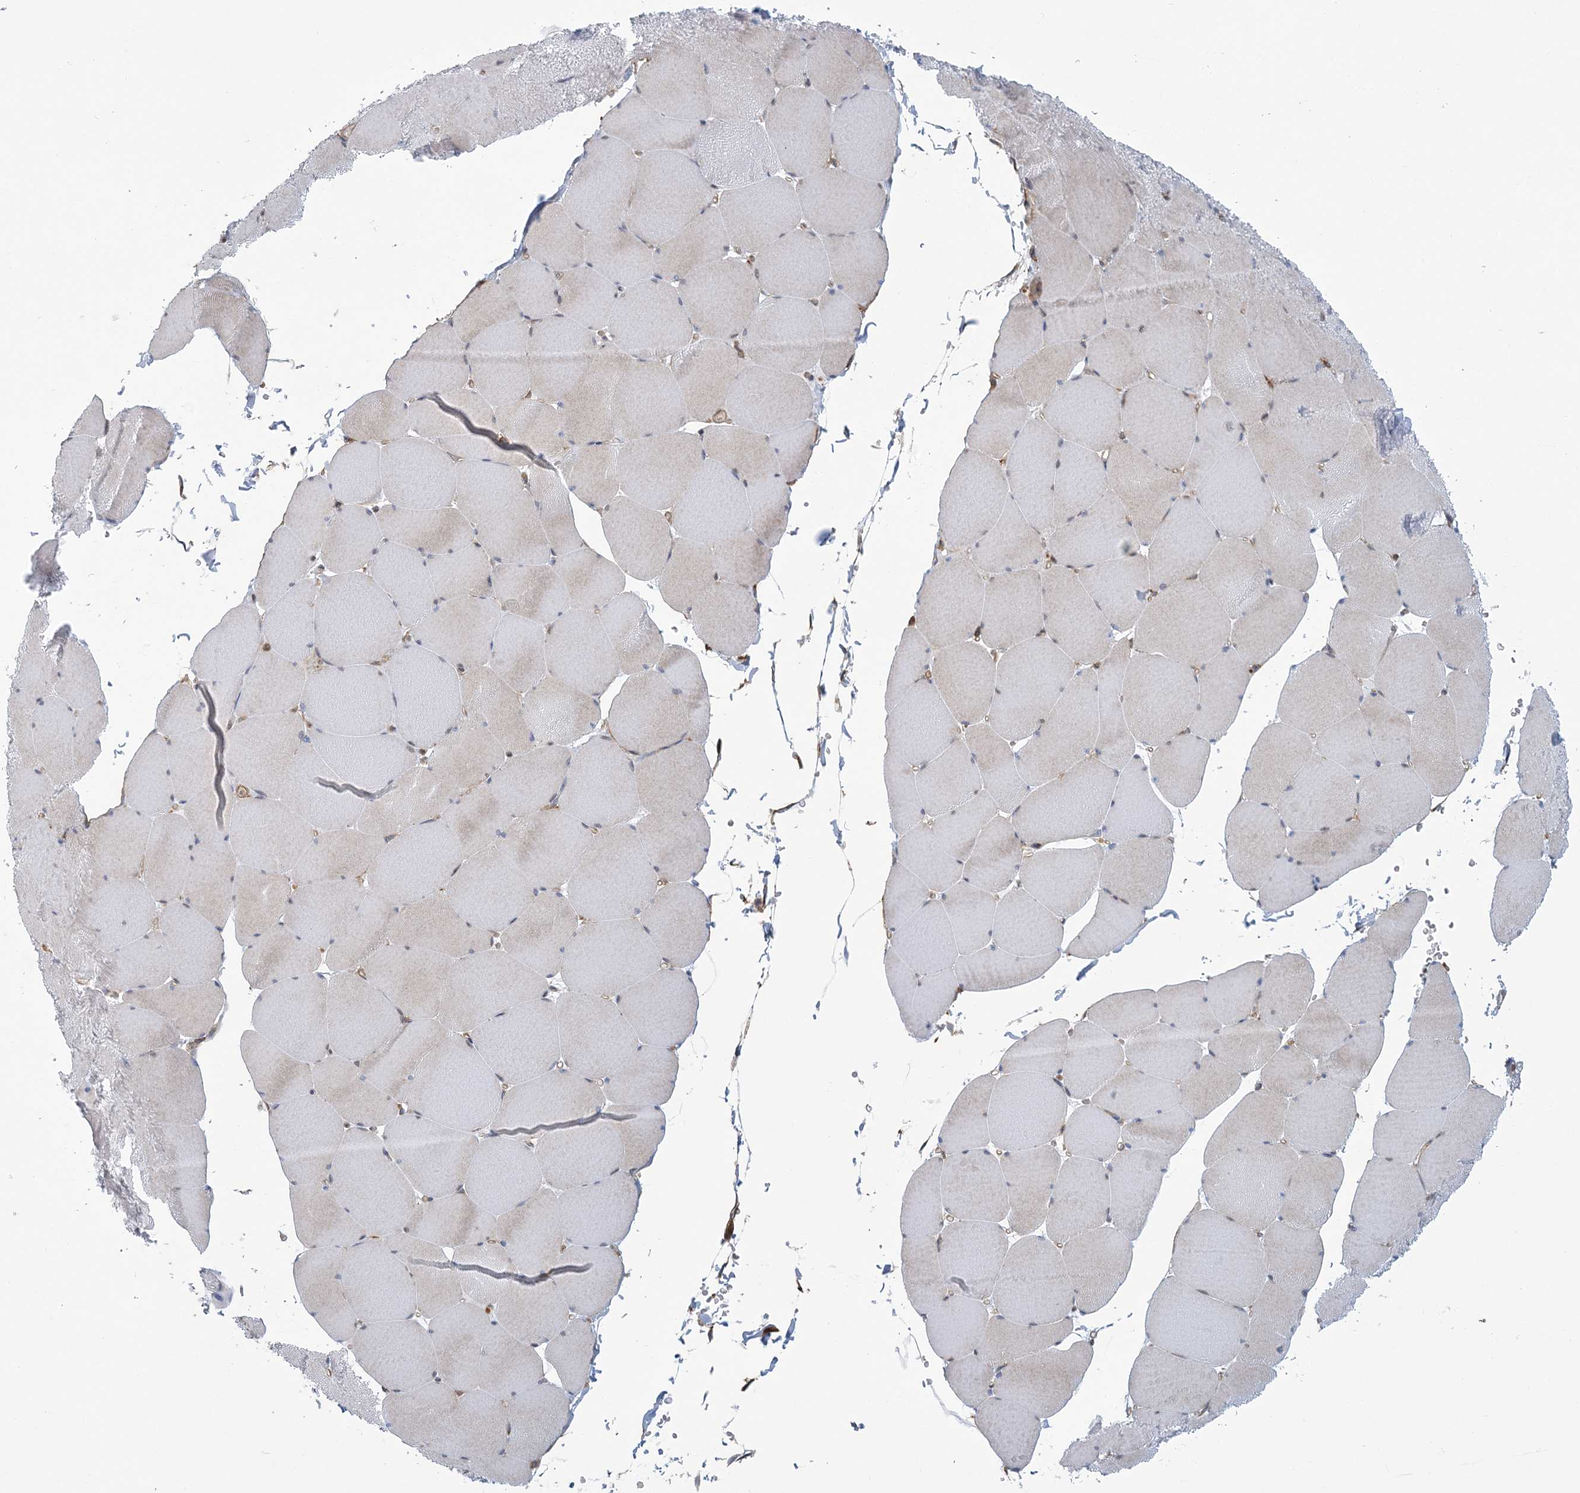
{"staining": {"intensity": "negative", "quantity": "none", "location": "none"}, "tissue": "skeletal muscle", "cell_type": "Myocytes", "image_type": "normal", "snomed": [{"axis": "morphology", "description": "Normal tissue, NOS"}, {"axis": "topography", "description": "Skeletal muscle"}, {"axis": "topography", "description": "Head-Neck"}], "caption": "This is a histopathology image of immunohistochemistry (IHC) staining of normal skeletal muscle, which shows no staining in myocytes.", "gene": "ARAP2", "patient": {"sex": "male", "age": 66}}